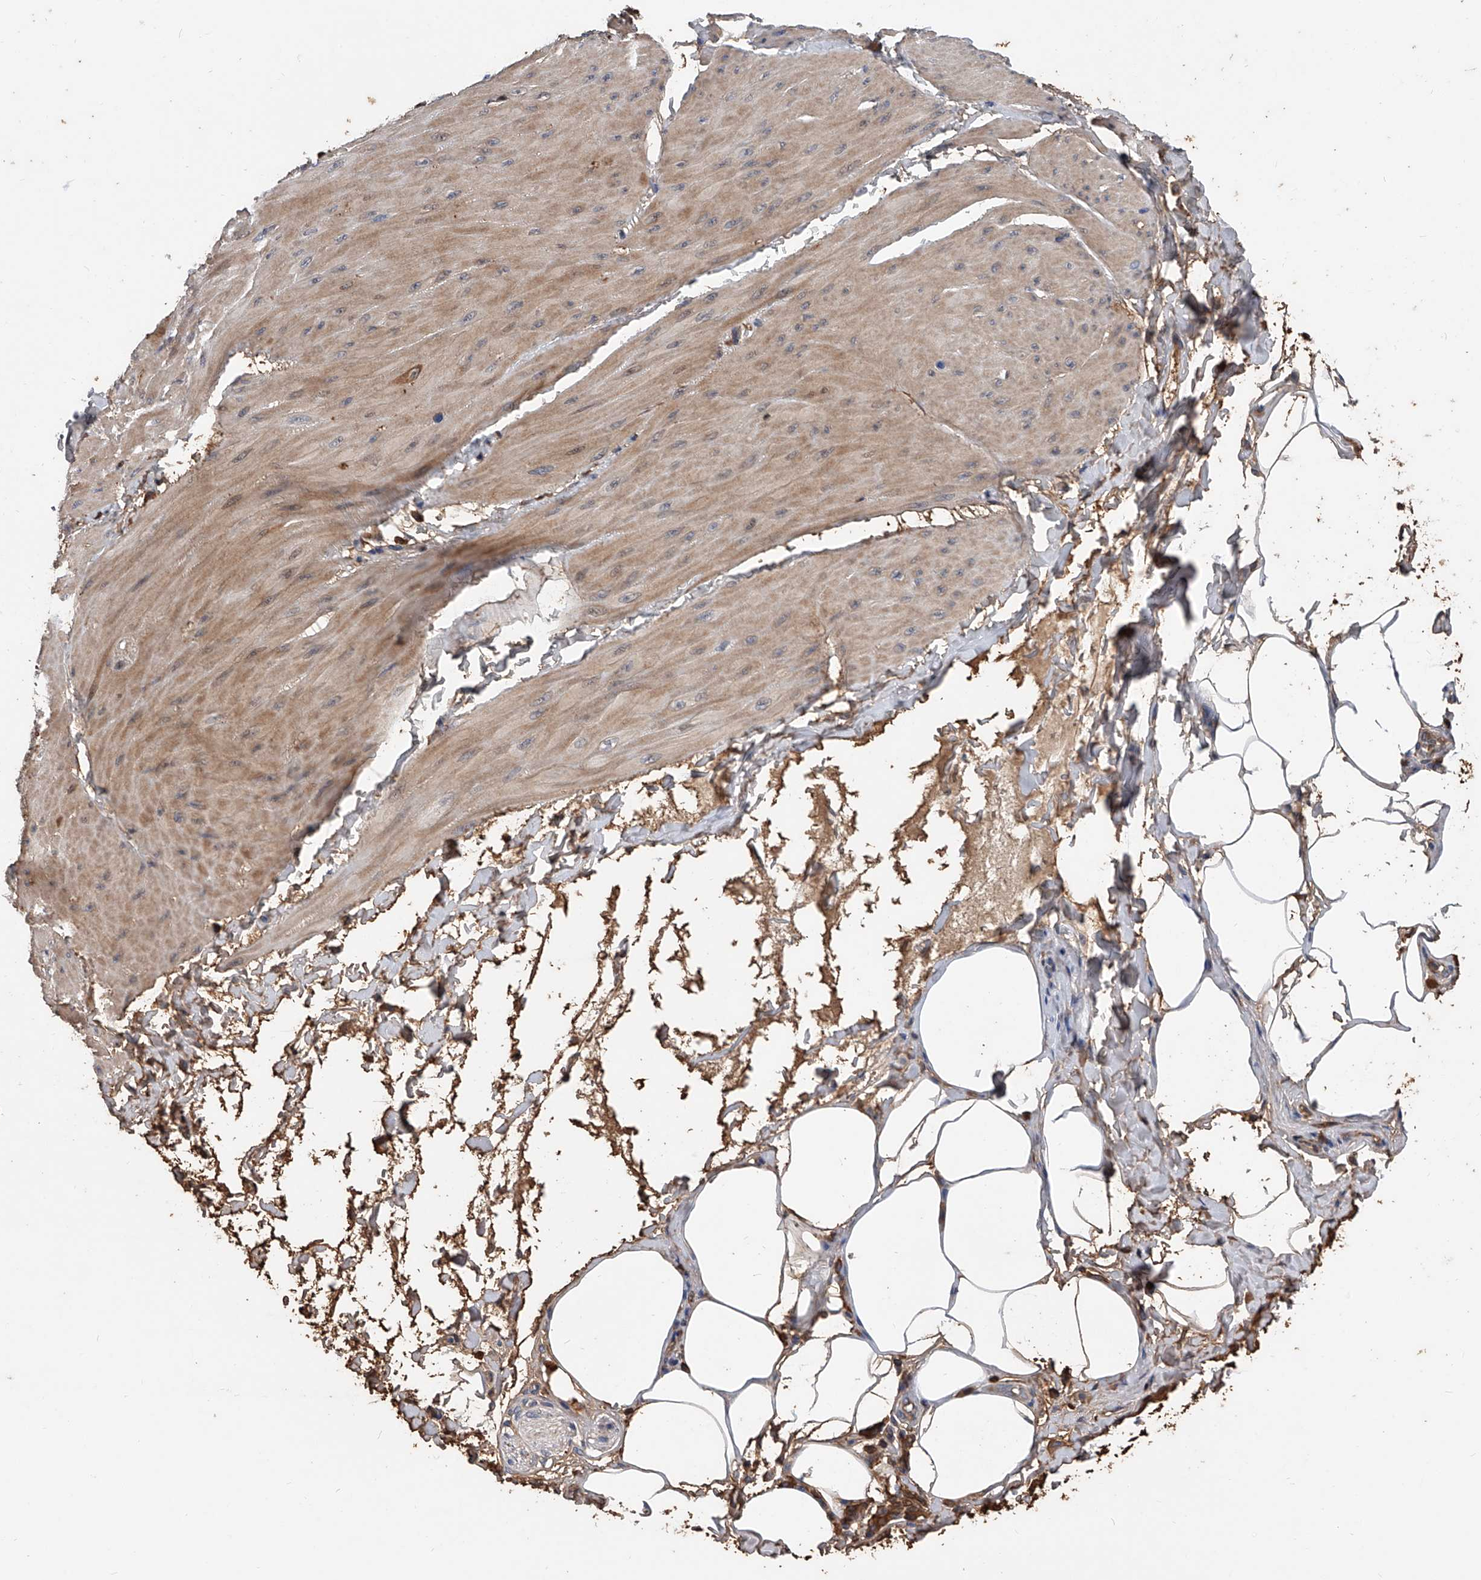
{"staining": {"intensity": "weak", "quantity": ">75%", "location": "cytoplasmic/membranous"}, "tissue": "smooth muscle", "cell_type": "Smooth muscle cells", "image_type": "normal", "snomed": [{"axis": "morphology", "description": "Urothelial carcinoma, High grade"}, {"axis": "topography", "description": "Urinary bladder"}], "caption": "The photomicrograph demonstrates staining of unremarkable smooth muscle, revealing weak cytoplasmic/membranous protein positivity (brown color) within smooth muscle cells.", "gene": "ZNF25", "patient": {"sex": "male", "age": 46}}